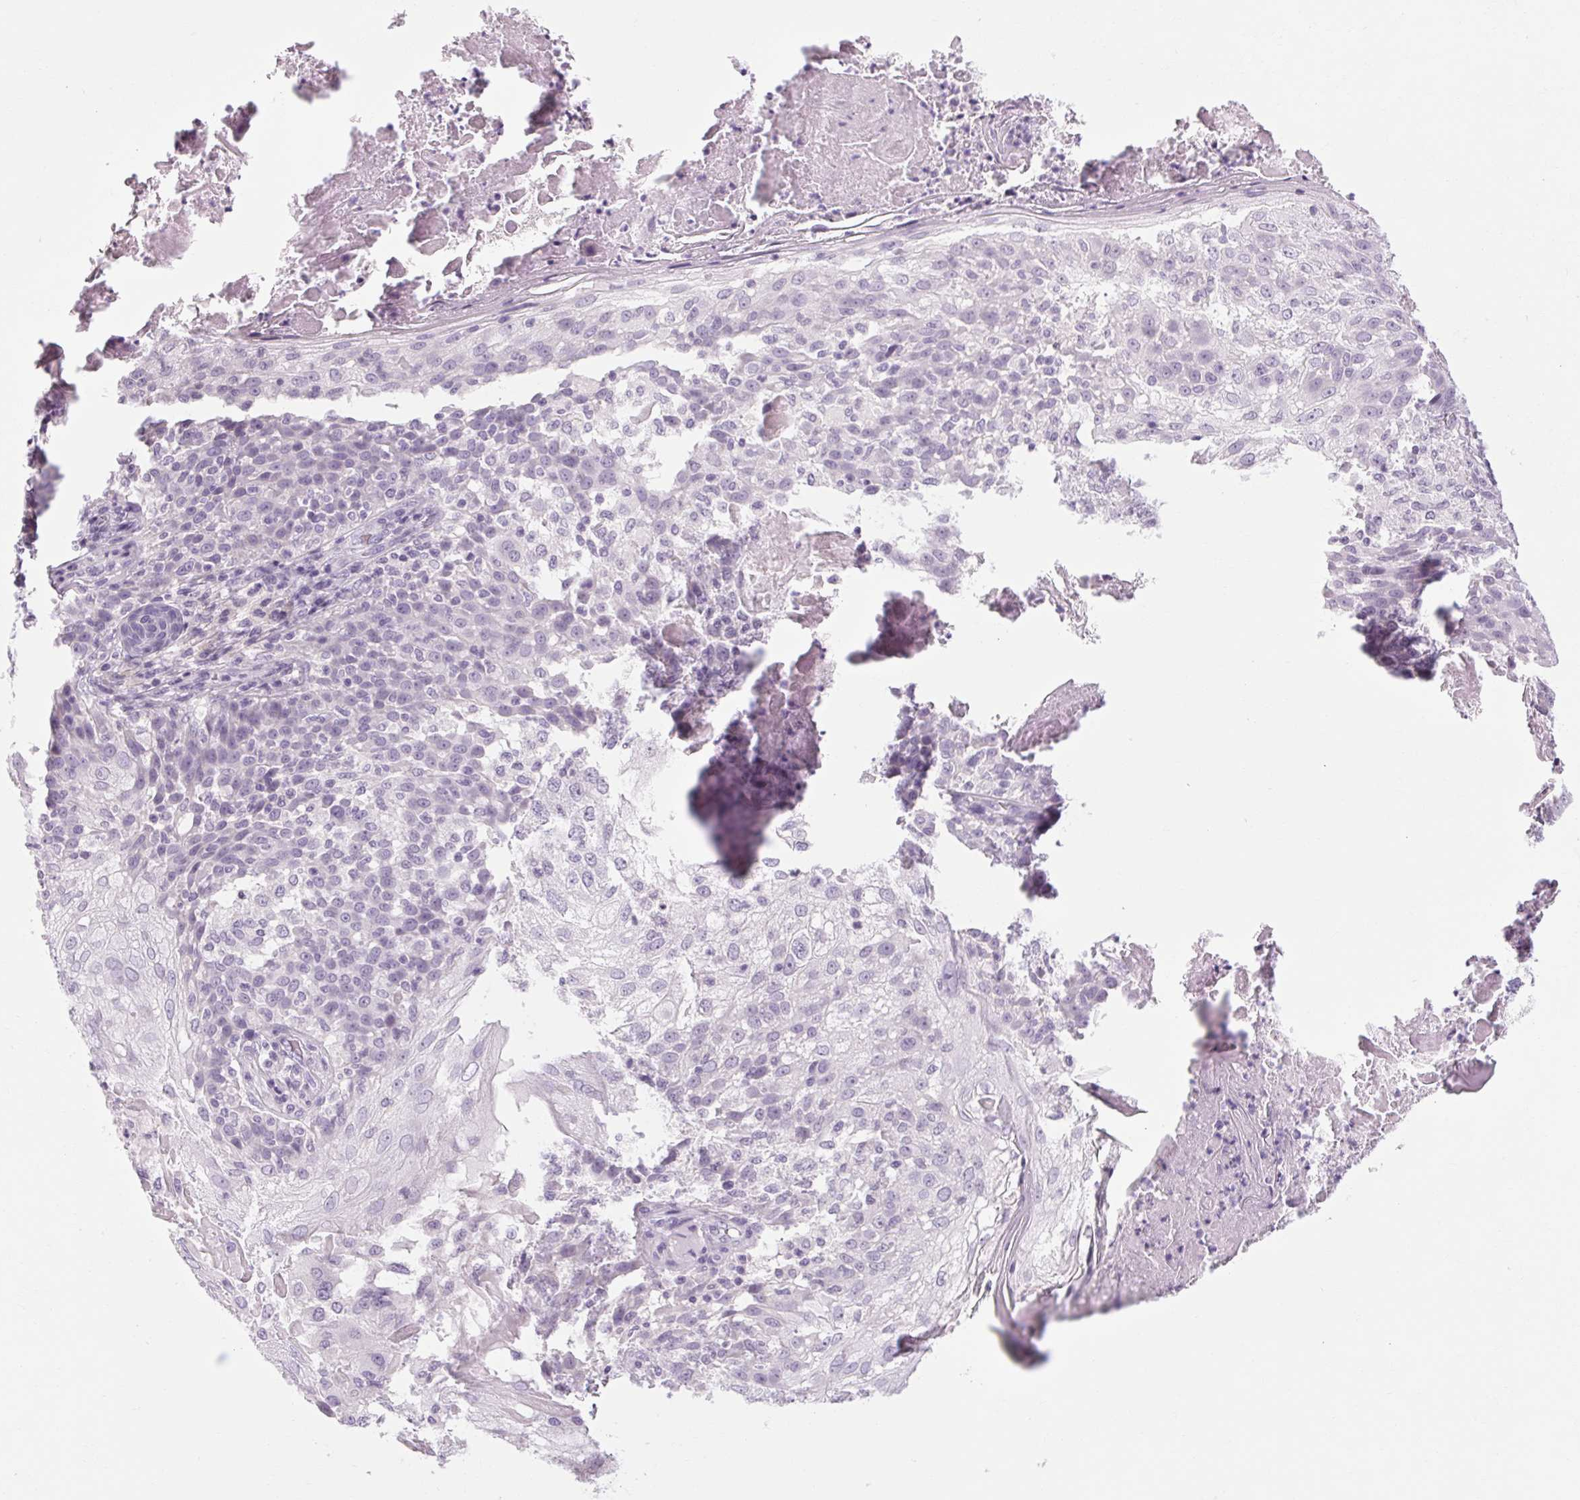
{"staining": {"intensity": "negative", "quantity": "none", "location": "none"}, "tissue": "skin cancer", "cell_type": "Tumor cells", "image_type": "cancer", "snomed": [{"axis": "morphology", "description": "Normal tissue, NOS"}, {"axis": "morphology", "description": "Squamous cell carcinoma, NOS"}, {"axis": "topography", "description": "Skin"}], "caption": "Tumor cells show no significant protein staining in skin cancer (squamous cell carcinoma).", "gene": "POMC", "patient": {"sex": "female", "age": 83}}